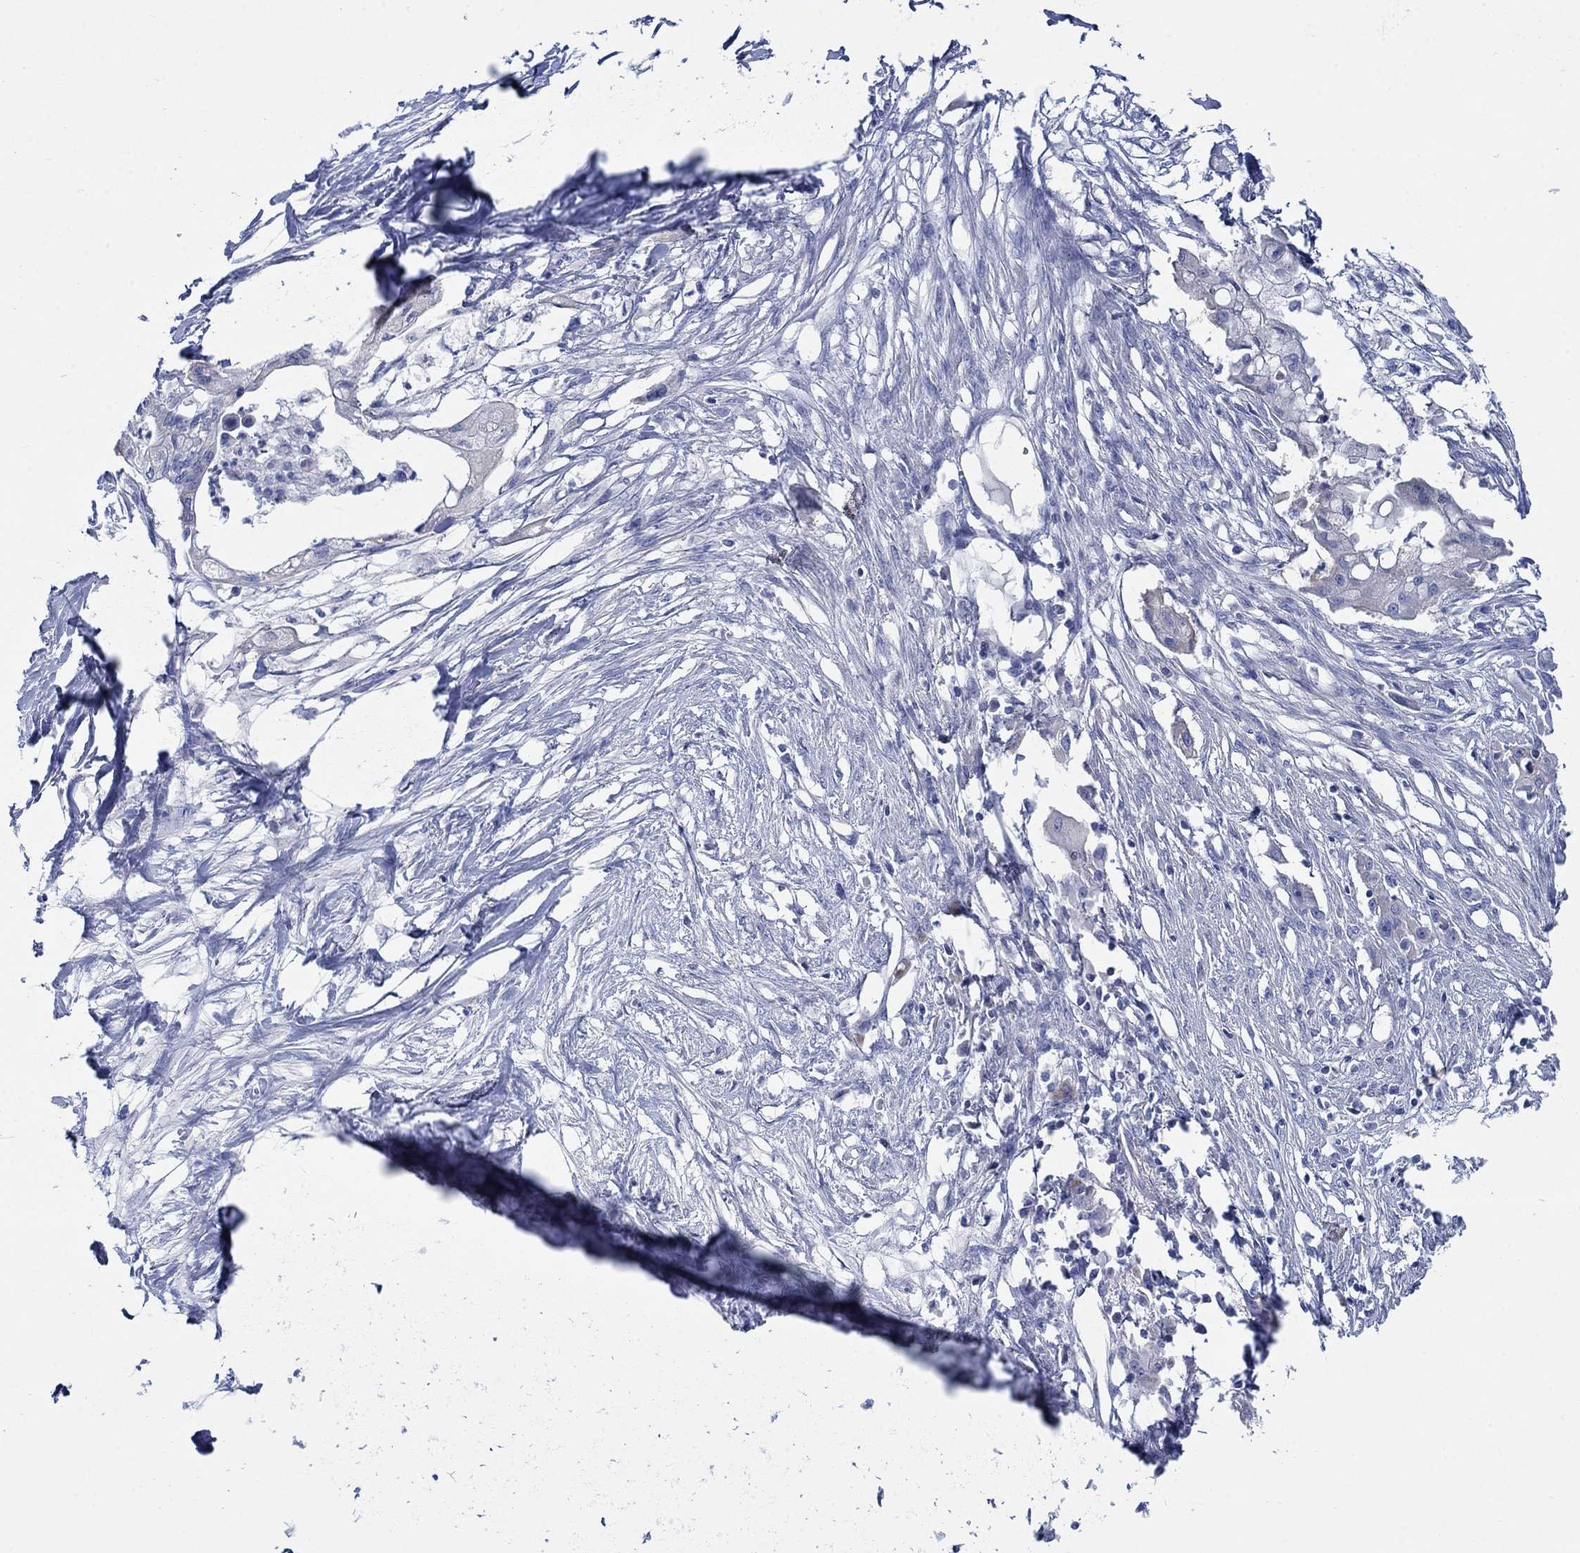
{"staining": {"intensity": "negative", "quantity": "none", "location": "none"}, "tissue": "pancreatic cancer", "cell_type": "Tumor cells", "image_type": "cancer", "snomed": [{"axis": "morphology", "description": "Normal tissue, NOS"}, {"axis": "morphology", "description": "Adenocarcinoma, NOS"}, {"axis": "topography", "description": "Pancreas"}], "caption": "This micrograph is of pancreatic adenocarcinoma stained with immunohistochemistry (IHC) to label a protein in brown with the nuclei are counter-stained blue. There is no positivity in tumor cells.", "gene": "TRIM16", "patient": {"sex": "female", "age": 58}}